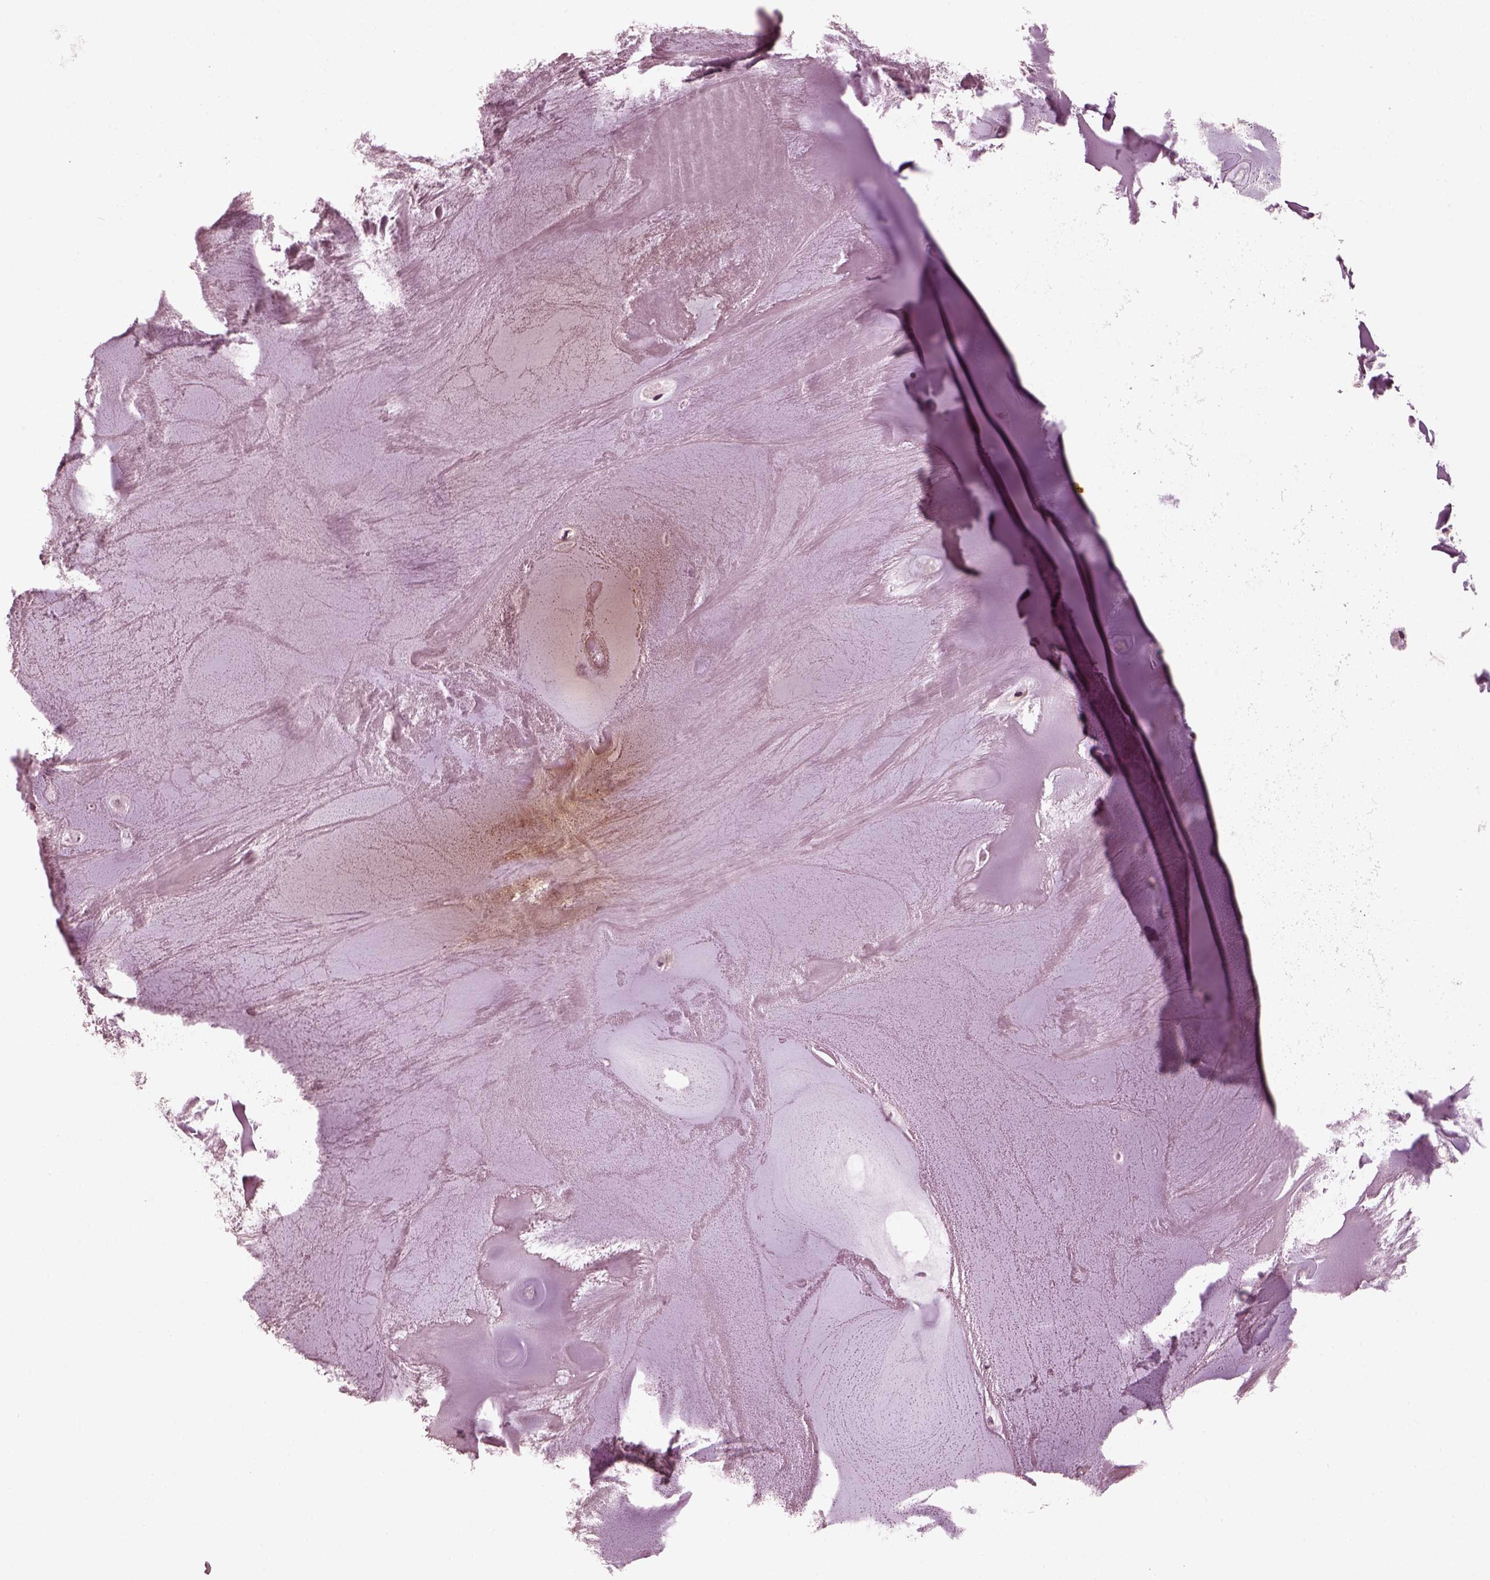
{"staining": {"intensity": "negative", "quantity": "none", "location": "none"}, "tissue": "soft tissue", "cell_type": "Chondrocytes", "image_type": "normal", "snomed": [{"axis": "morphology", "description": "Normal tissue, NOS"}, {"axis": "morphology", "description": "Squamous cell carcinoma, NOS"}, {"axis": "topography", "description": "Cartilage tissue"}, {"axis": "topography", "description": "Lung"}], "caption": "High power microscopy image of an immunohistochemistry (IHC) photomicrograph of benign soft tissue, revealing no significant positivity in chondrocytes.", "gene": "KIF6", "patient": {"sex": "male", "age": 66}}